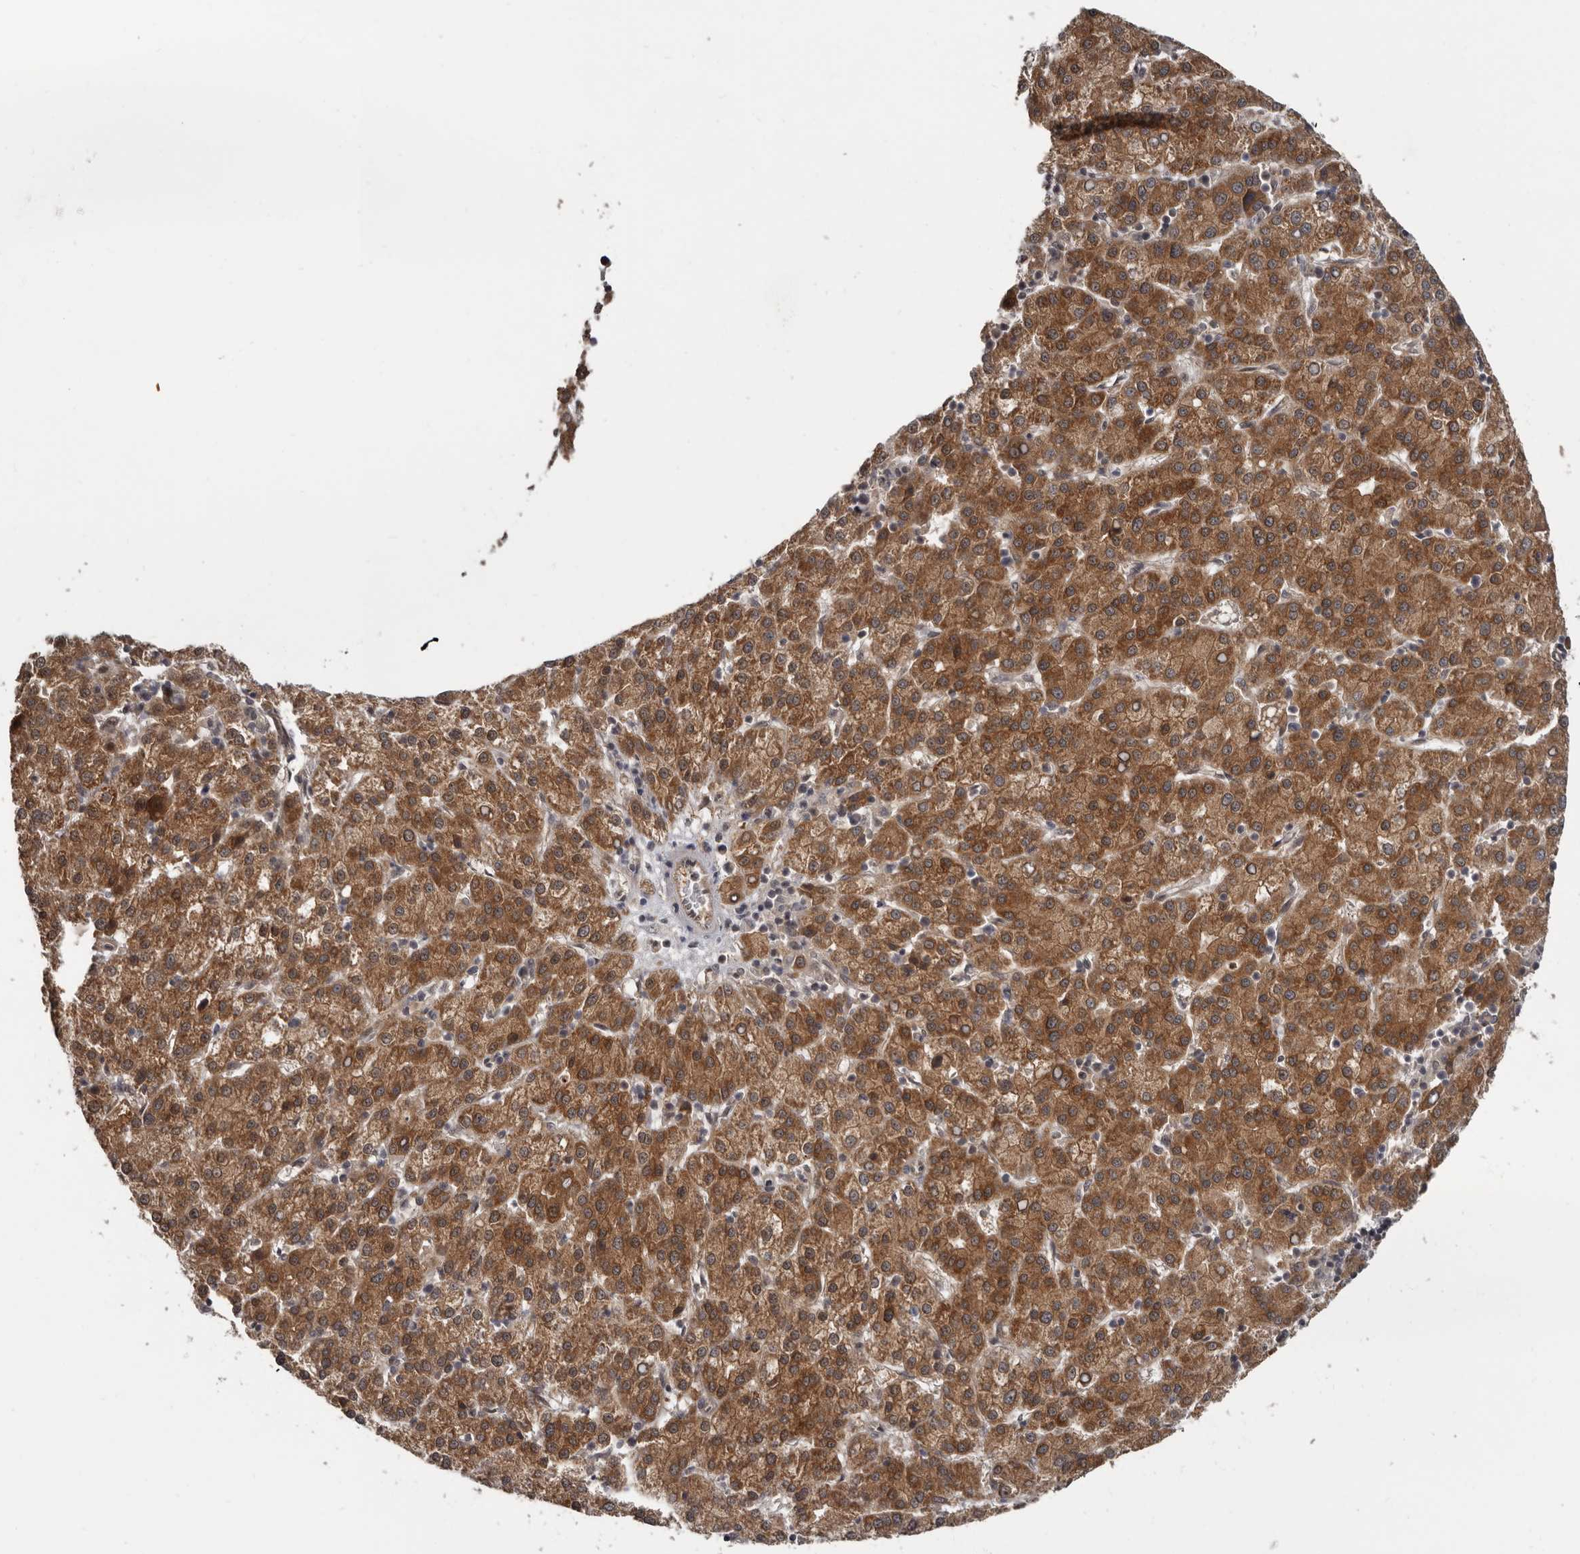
{"staining": {"intensity": "moderate", "quantity": ">75%", "location": "cytoplasmic/membranous,nuclear"}, "tissue": "liver cancer", "cell_type": "Tumor cells", "image_type": "cancer", "snomed": [{"axis": "morphology", "description": "Carcinoma, Hepatocellular, NOS"}, {"axis": "topography", "description": "Liver"}], "caption": "A histopathology image of human liver hepatocellular carcinoma stained for a protein shows moderate cytoplasmic/membranous and nuclear brown staining in tumor cells.", "gene": "BAD", "patient": {"sex": "female", "age": 58}}